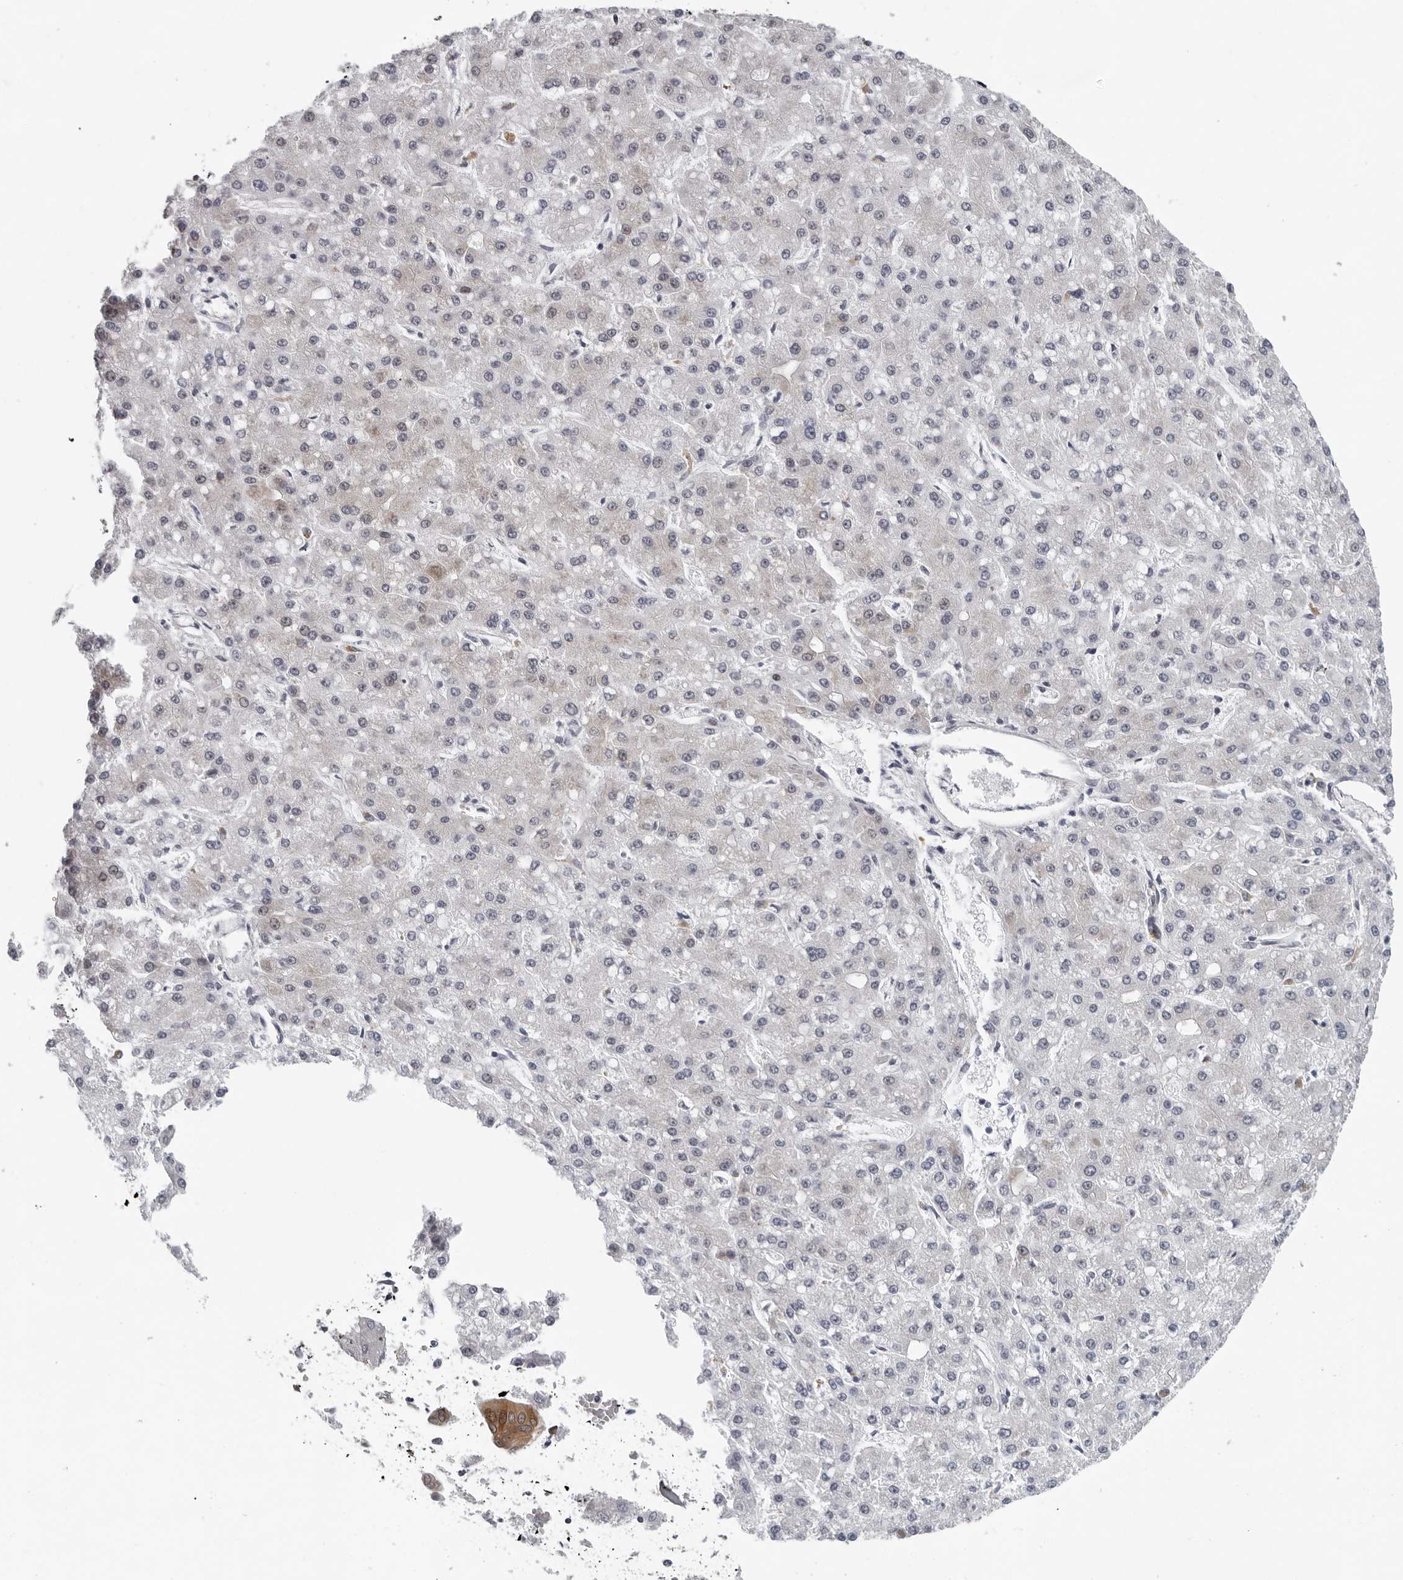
{"staining": {"intensity": "negative", "quantity": "none", "location": "none"}, "tissue": "liver cancer", "cell_type": "Tumor cells", "image_type": "cancer", "snomed": [{"axis": "morphology", "description": "Carcinoma, Hepatocellular, NOS"}, {"axis": "topography", "description": "Liver"}], "caption": "The immunohistochemistry (IHC) micrograph has no significant positivity in tumor cells of liver cancer tissue.", "gene": "PIP4K2C", "patient": {"sex": "male", "age": 67}}